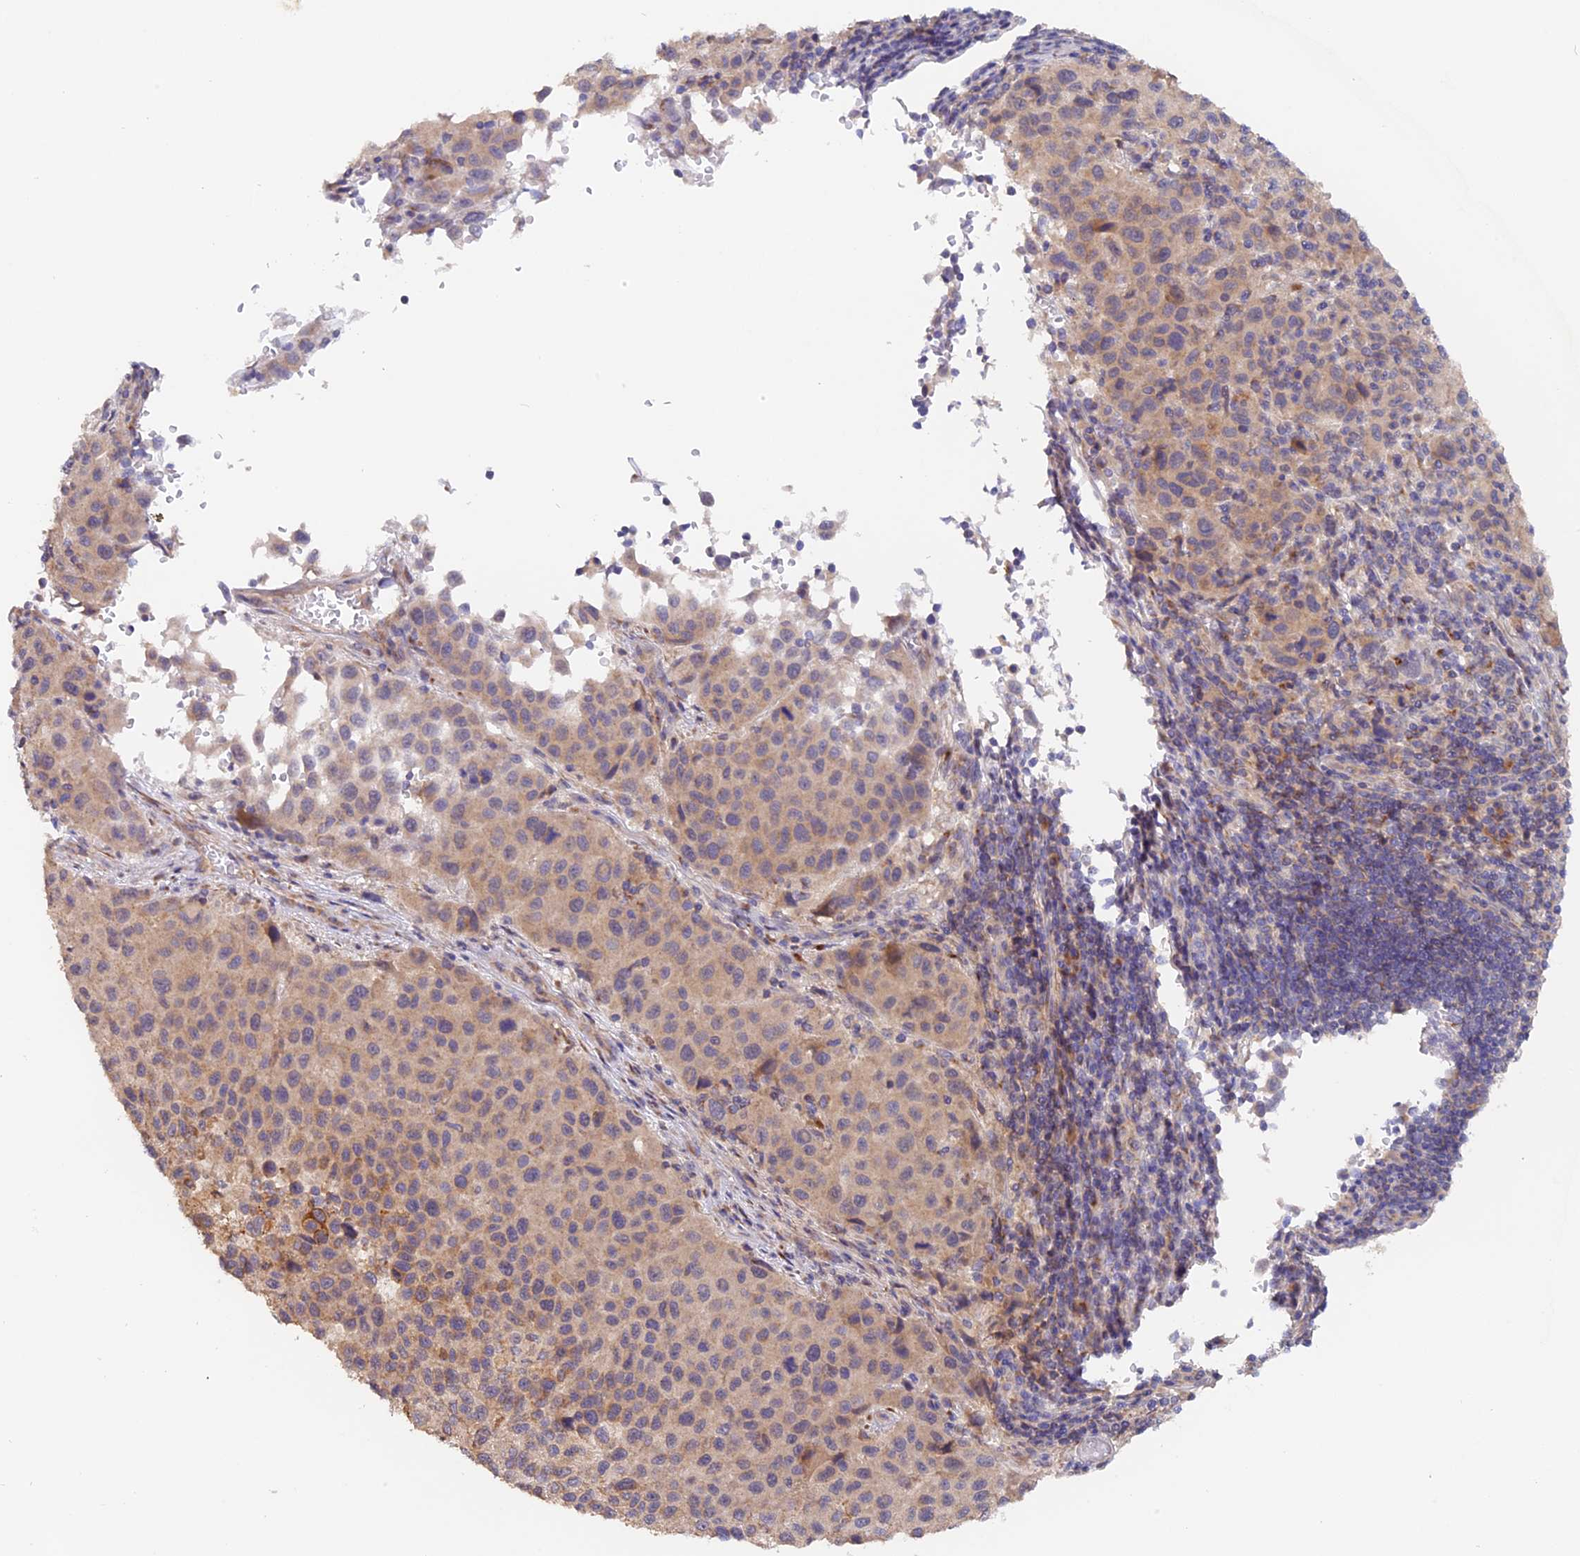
{"staining": {"intensity": "weak", "quantity": ">75%", "location": "cytoplasmic/membranous"}, "tissue": "melanoma", "cell_type": "Tumor cells", "image_type": "cancer", "snomed": [{"axis": "morphology", "description": "Malignant melanoma, Metastatic site"}, {"axis": "topography", "description": "Lymph node"}], "caption": "A brown stain shows weak cytoplasmic/membranous positivity of a protein in melanoma tumor cells.", "gene": "TANGO6", "patient": {"sex": "male", "age": 61}}